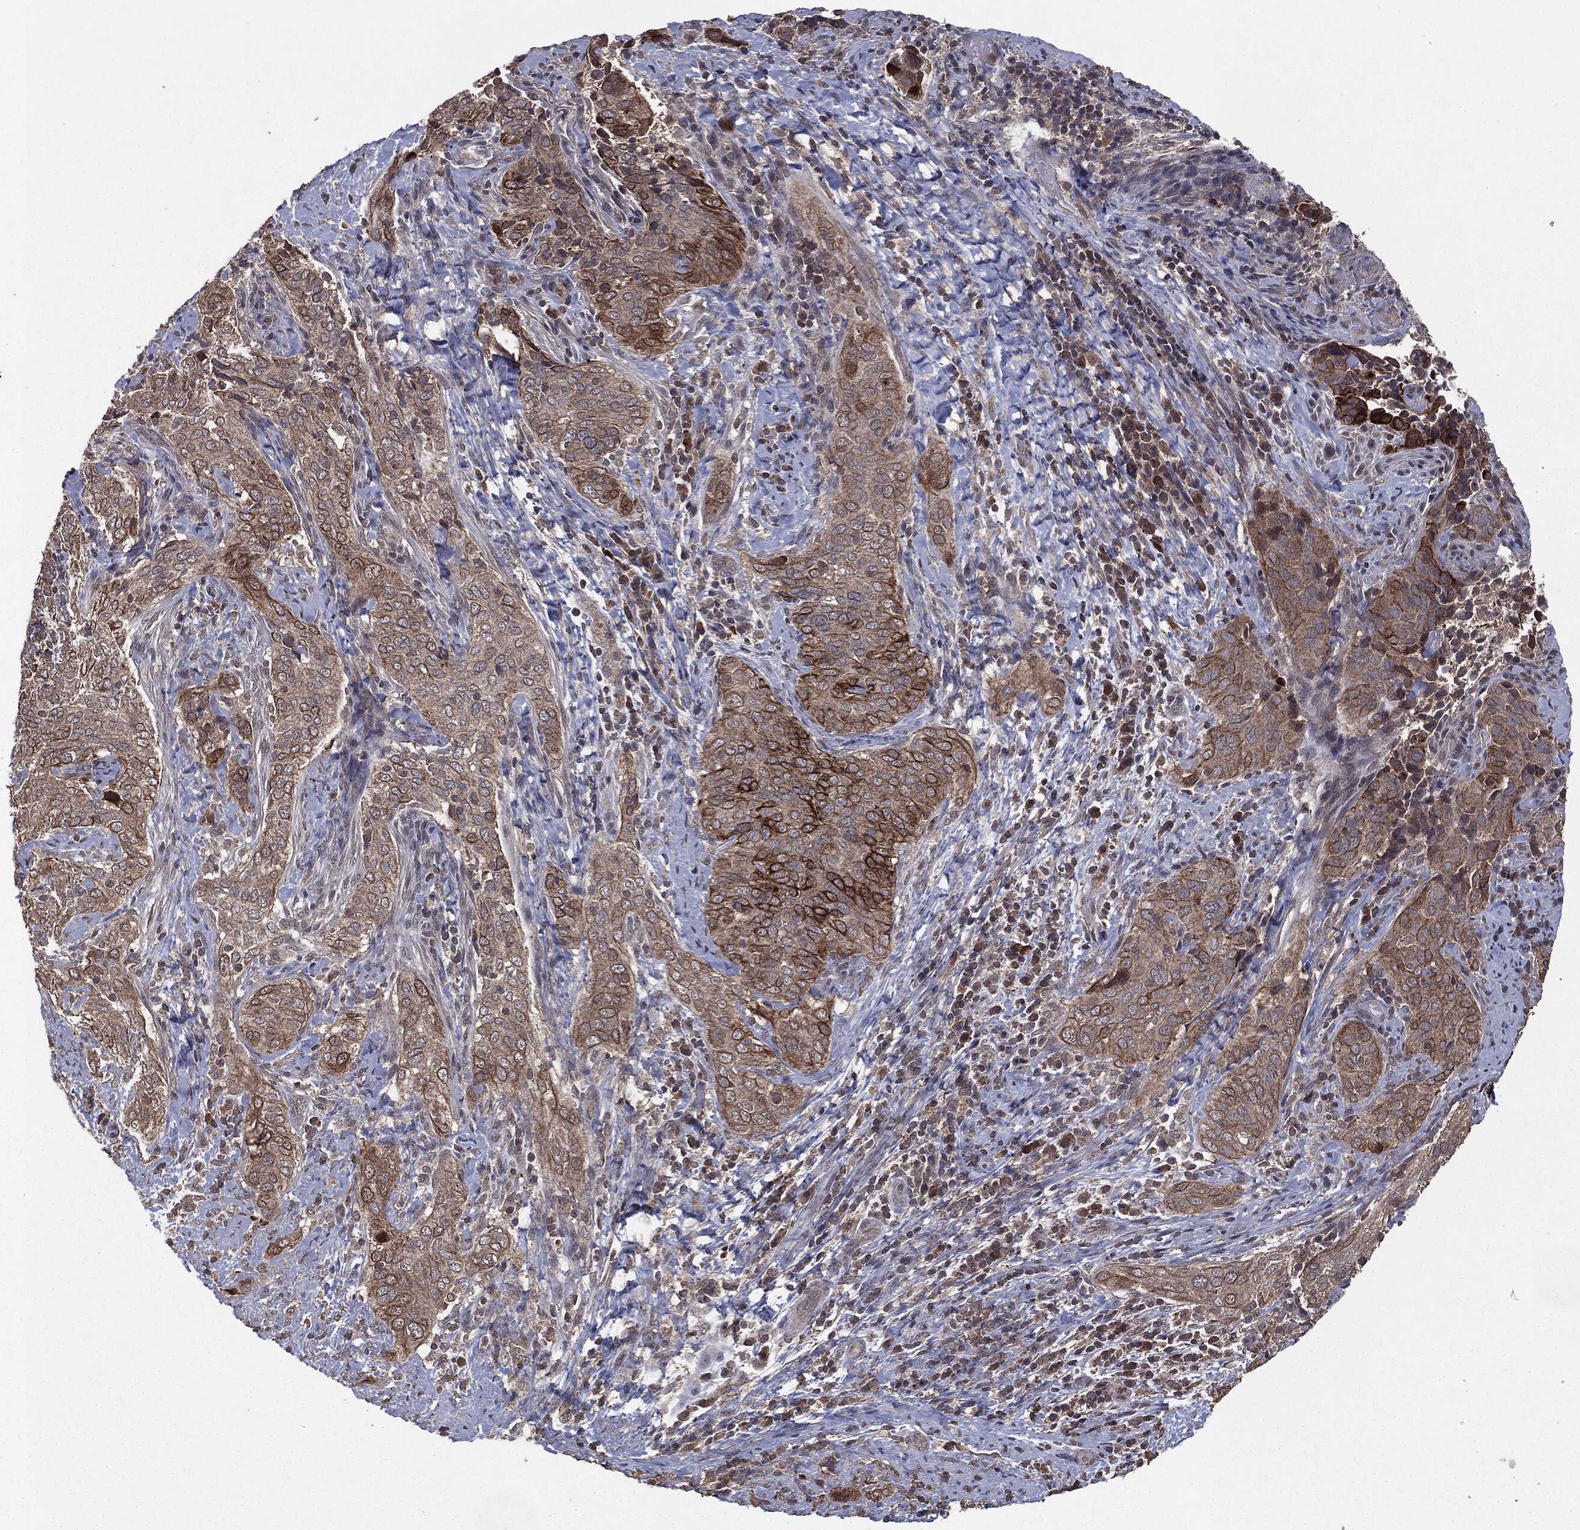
{"staining": {"intensity": "strong", "quantity": "<25%", "location": "cytoplasmic/membranous"}, "tissue": "cervical cancer", "cell_type": "Tumor cells", "image_type": "cancer", "snomed": [{"axis": "morphology", "description": "Squamous cell carcinoma, NOS"}, {"axis": "topography", "description": "Cervix"}], "caption": "Protein staining of cervical squamous cell carcinoma tissue reveals strong cytoplasmic/membranous staining in about <25% of tumor cells.", "gene": "MTOR", "patient": {"sex": "female", "age": 38}}